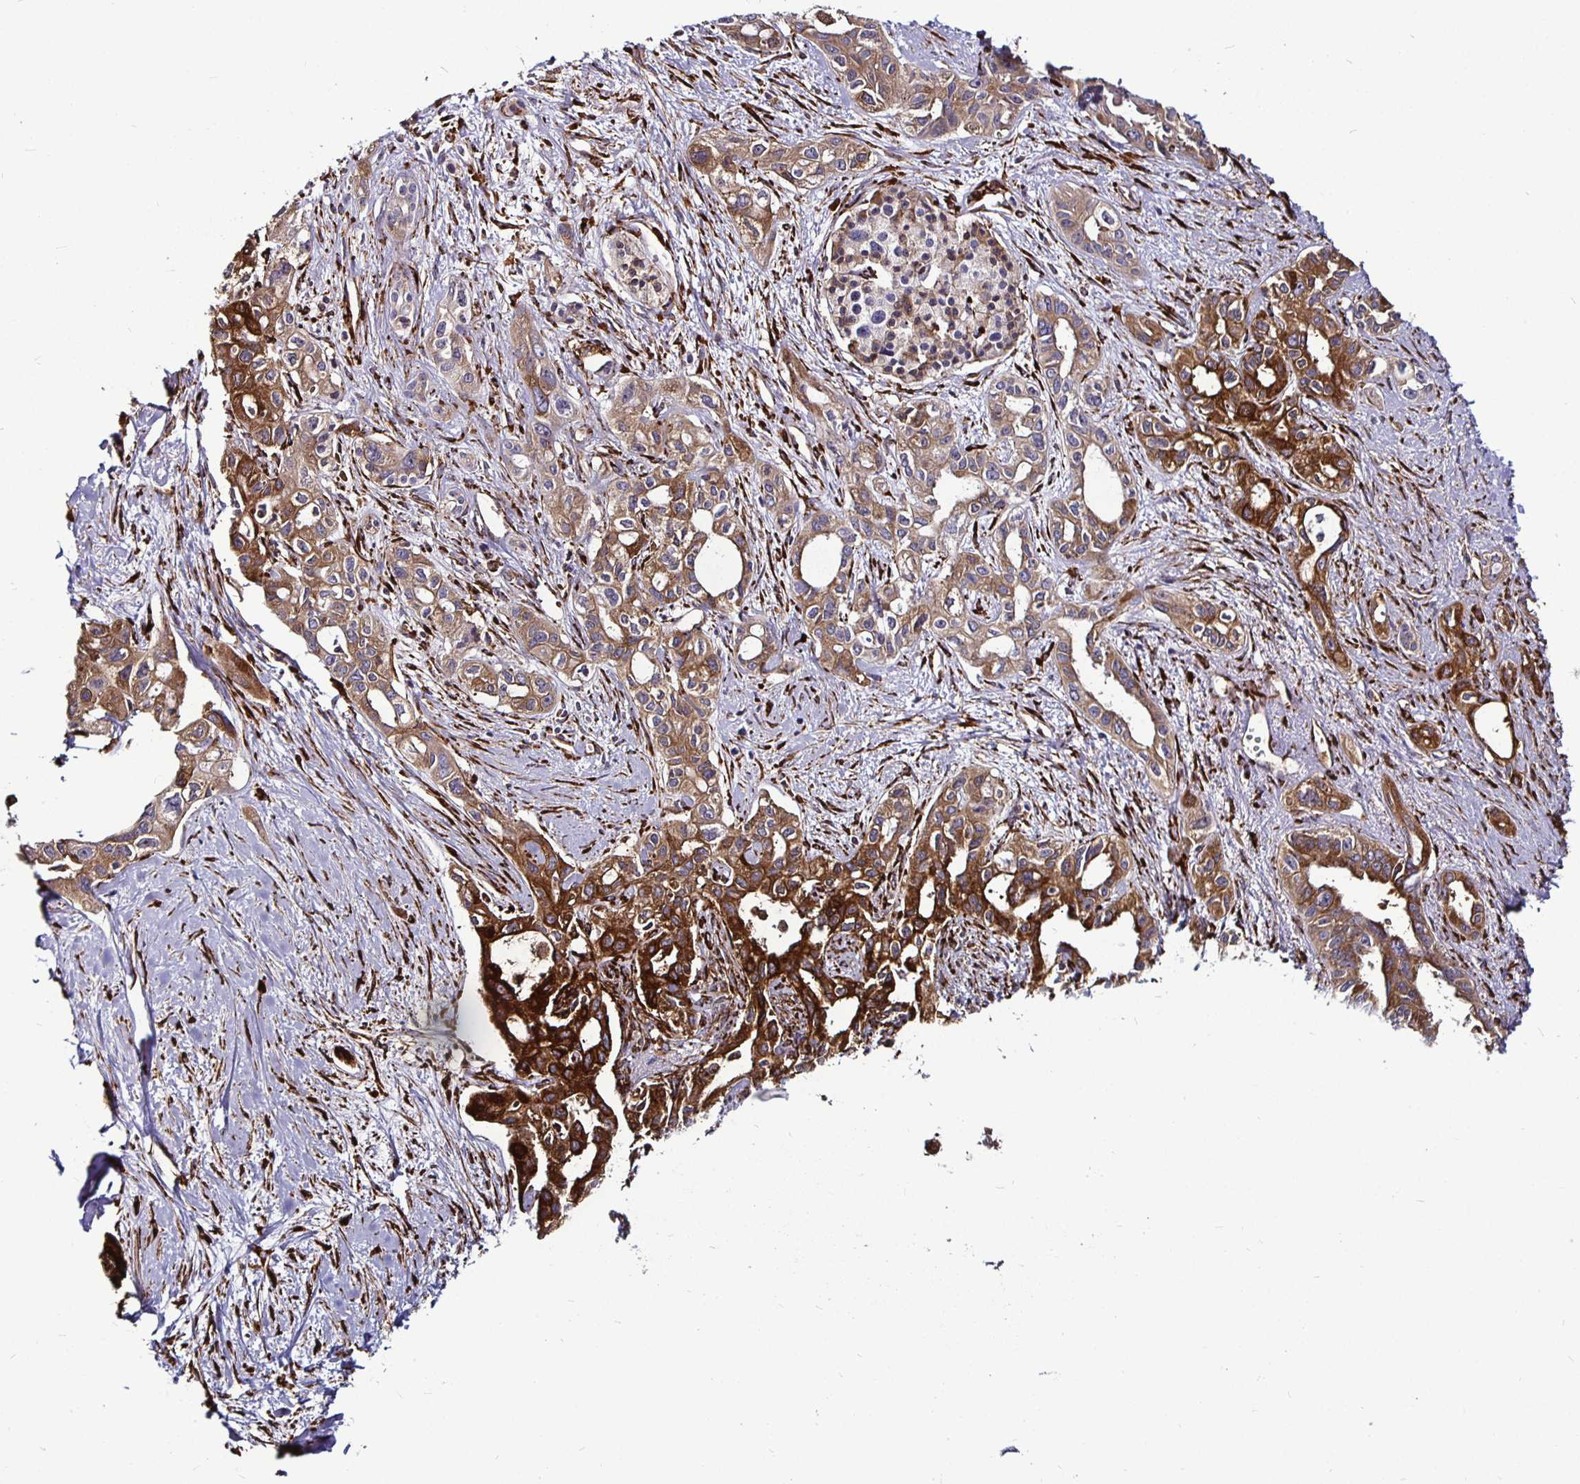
{"staining": {"intensity": "strong", "quantity": "25%-75%", "location": "cytoplasmic/membranous"}, "tissue": "pancreatic cancer", "cell_type": "Tumor cells", "image_type": "cancer", "snomed": [{"axis": "morphology", "description": "Adenocarcinoma, NOS"}, {"axis": "topography", "description": "Pancreas"}], "caption": "Pancreatic adenocarcinoma tissue reveals strong cytoplasmic/membranous positivity in about 25%-75% of tumor cells, visualized by immunohistochemistry. (DAB (3,3'-diaminobenzidine) IHC with brightfield microscopy, high magnification).", "gene": "P4HA2", "patient": {"sex": "female", "age": 50}}